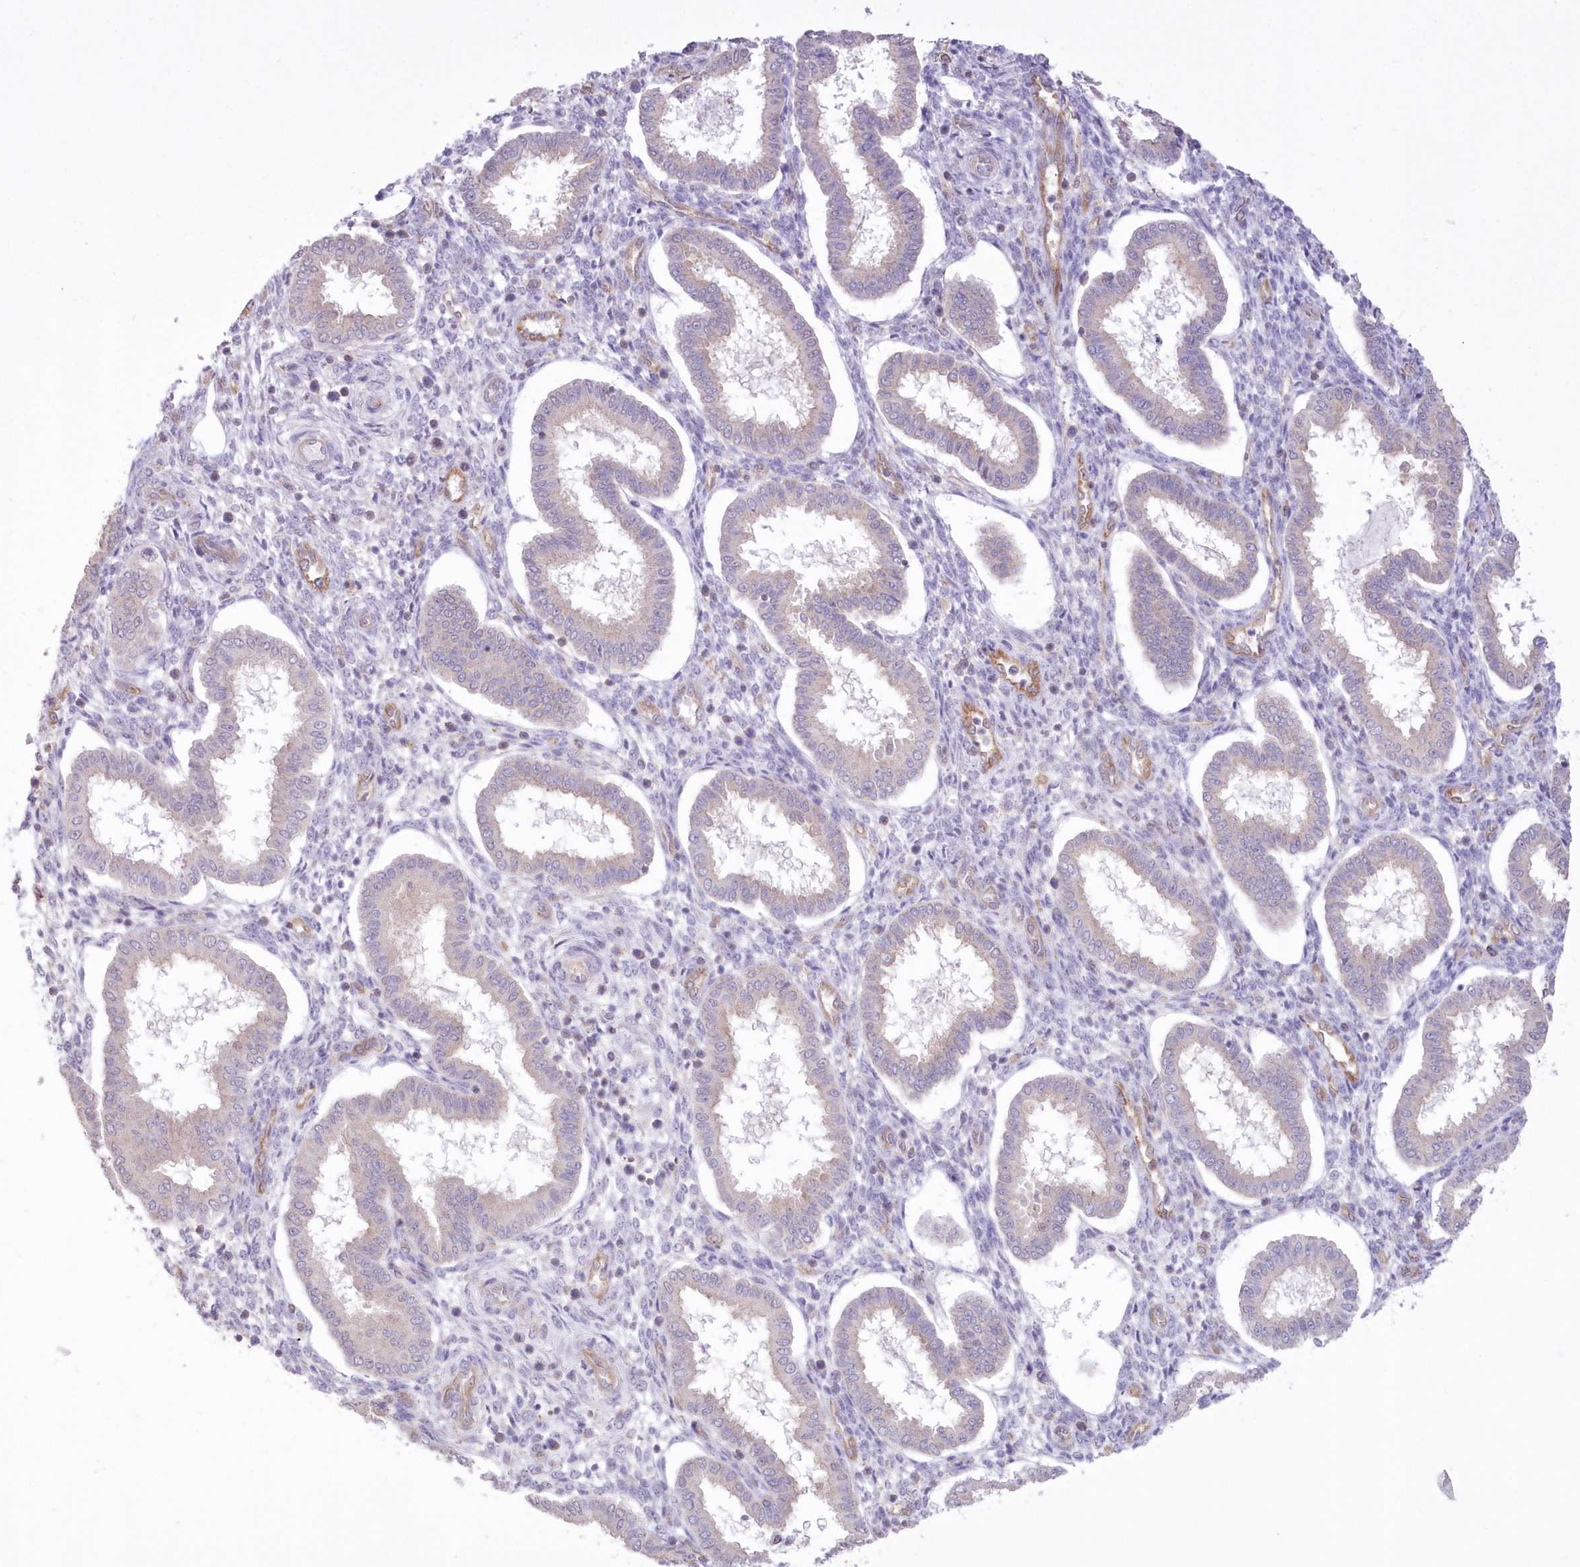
{"staining": {"intensity": "negative", "quantity": "none", "location": "none"}, "tissue": "endometrium", "cell_type": "Cells in endometrial stroma", "image_type": "normal", "snomed": [{"axis": "morphology", "description": "Normal tissue, NOS"}, {"axis": "topography", "description": "Endometrium"}], "caption": "This is a image of immunohistochemistry (IHC) staining of unremarkable endometrium, which shows no expression in cells in endometrial stroma. (DAB immunohistochemistry (IHC) with hematoxylin counter stain).", "gene": "RAB11FIP5", "patient": {"sex": "female", "age": 24}}